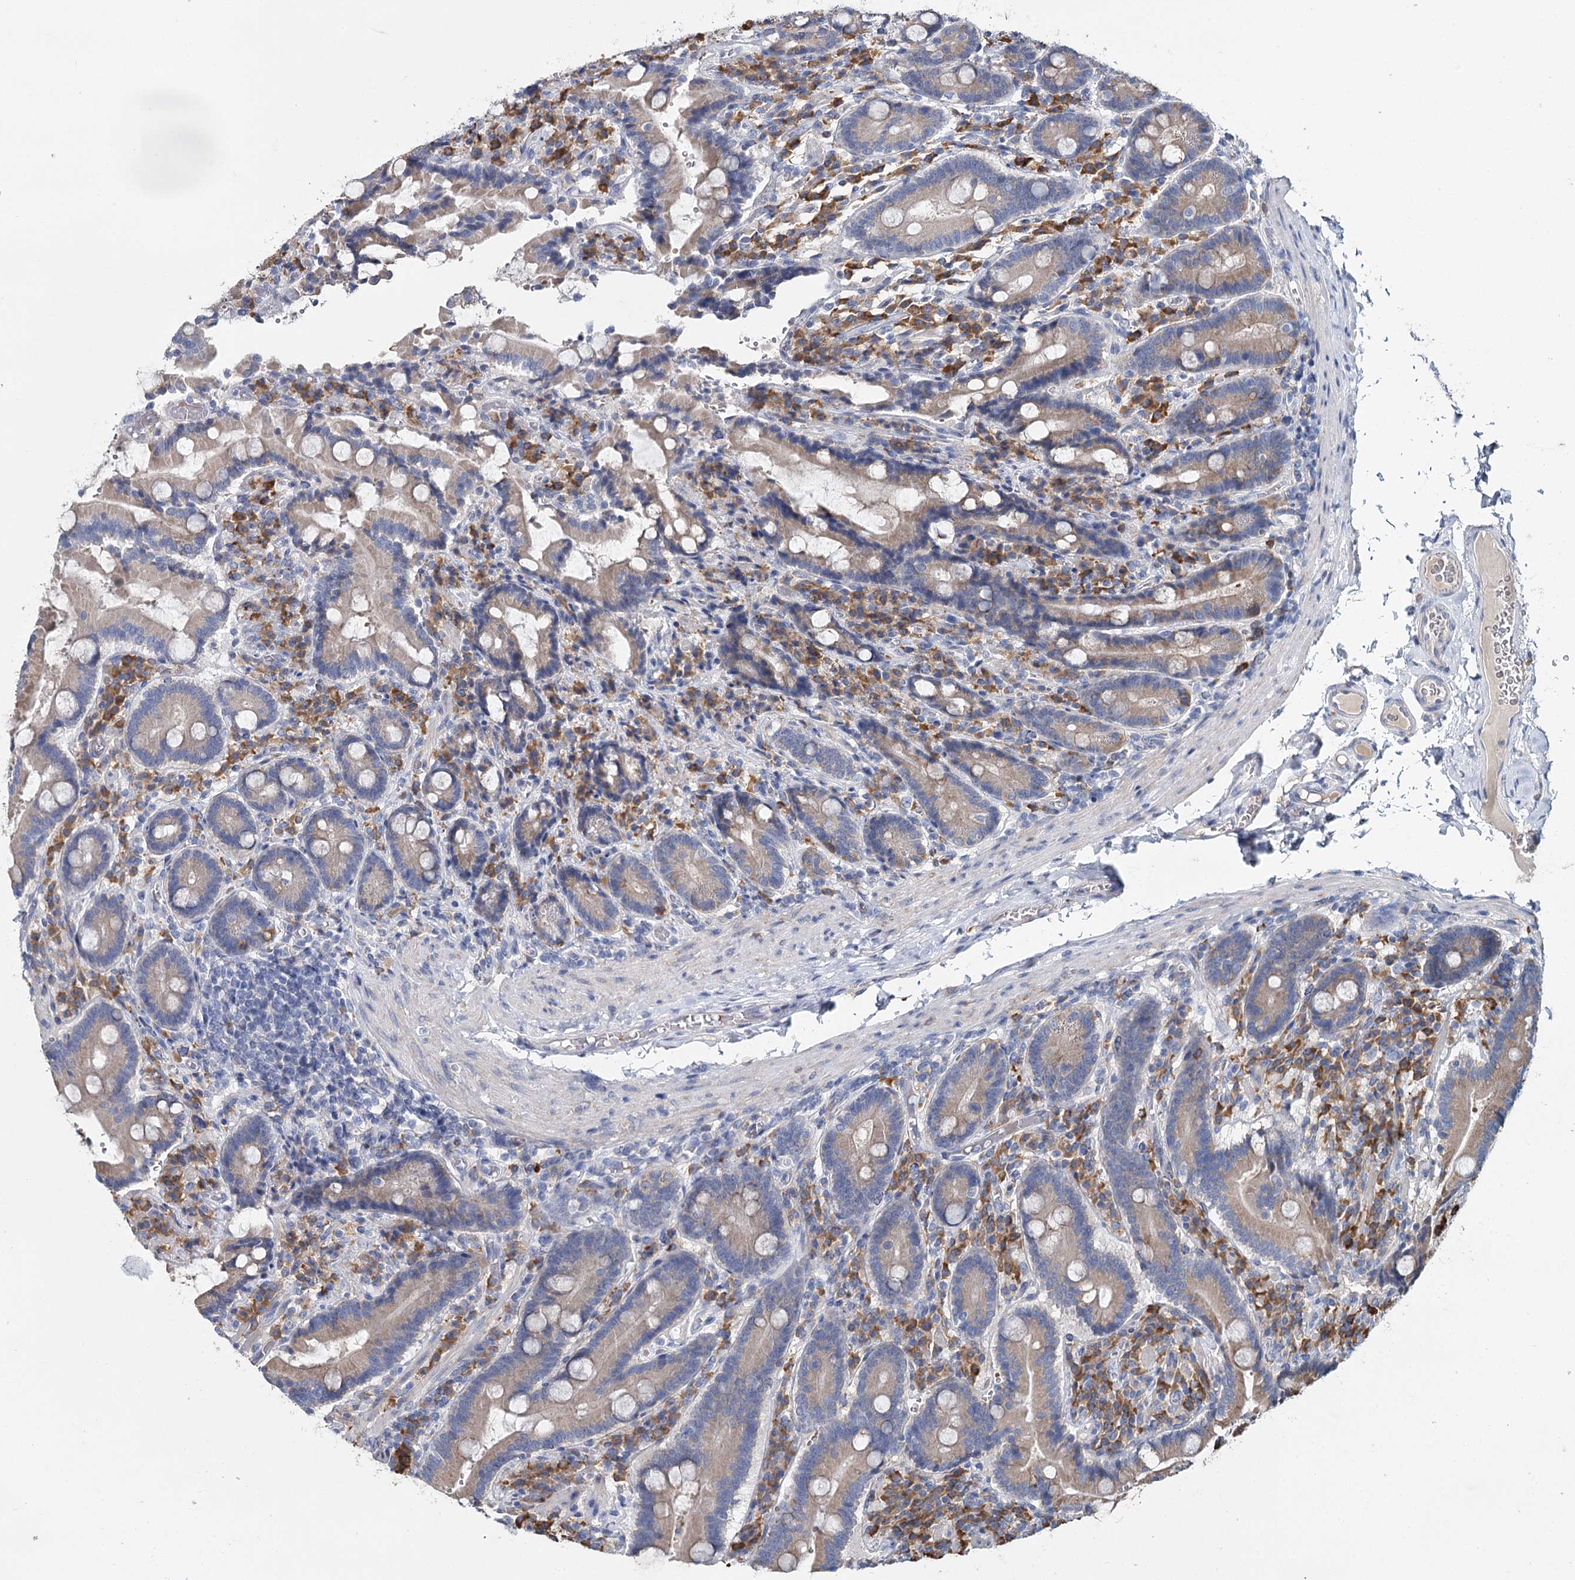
{"staining": {"intensity": "weak", "quantity": "25%-75%", "location": "cytoplasmic/membranous"}, "tissue": "duodenum", "cell_type": "Glandular cells", "image_type": "normal", "snomed": [{"axis": "morphology", "description": "Normal tissue, NOS"}, {"axis": "topography", "description": "Duodenum"}], "caption": "Glandular cells exhibit low levels of weak cytoplasmic/membranous staining in about 25%-75% of cells in unremarkable duodenum.", "gene": "ANKRD16", "patient": {"sex": "female", "age": 62}}